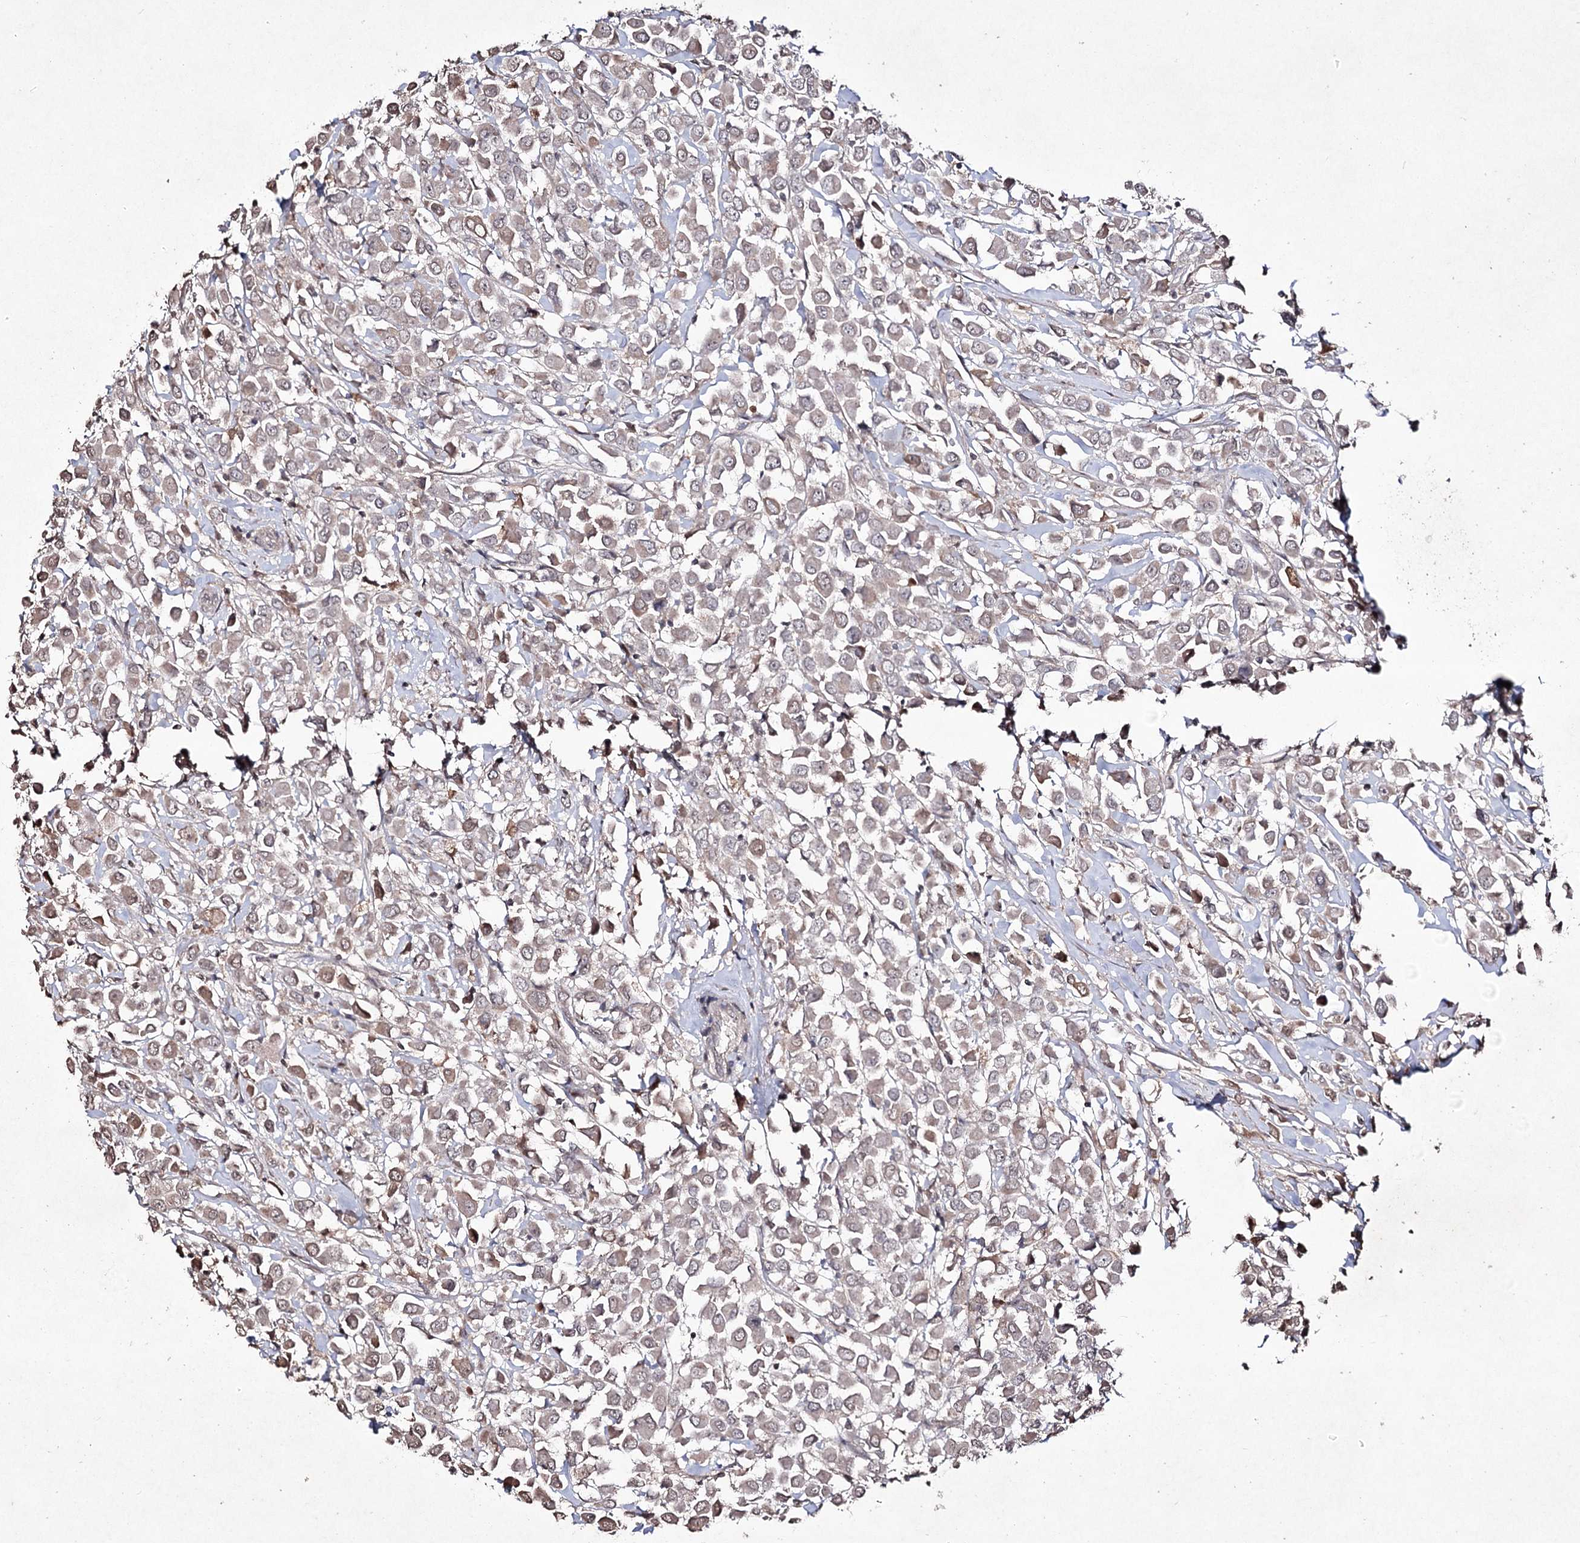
{"staining": {"intensity": "weak", "quantity": "25%-75%", "location": "cytoplasmic/membranous"}, "tissue": "breast cancer", "cell_type": "Tumor cells", "image_type": "cancer", "snomed": [{"axis": "morphology", "description": "Duct carcinoma"}, {"axis": "topography", "description": "Breast"}], "caption": "Immunohistochemical staining of invasive ductal carcinoma (breast) exhibits weak cytoplasmic/membranous protein positivity in approximately 25%-75% of tumor cells. The staining was performed using DAB (3,3'-diaminobenzidine), with brown indicating positive protein expression. Nuclei are stained blue with hematoxylin.", "gene": "SYNGR3", "patient": {"sex": "female", "age": 61}}